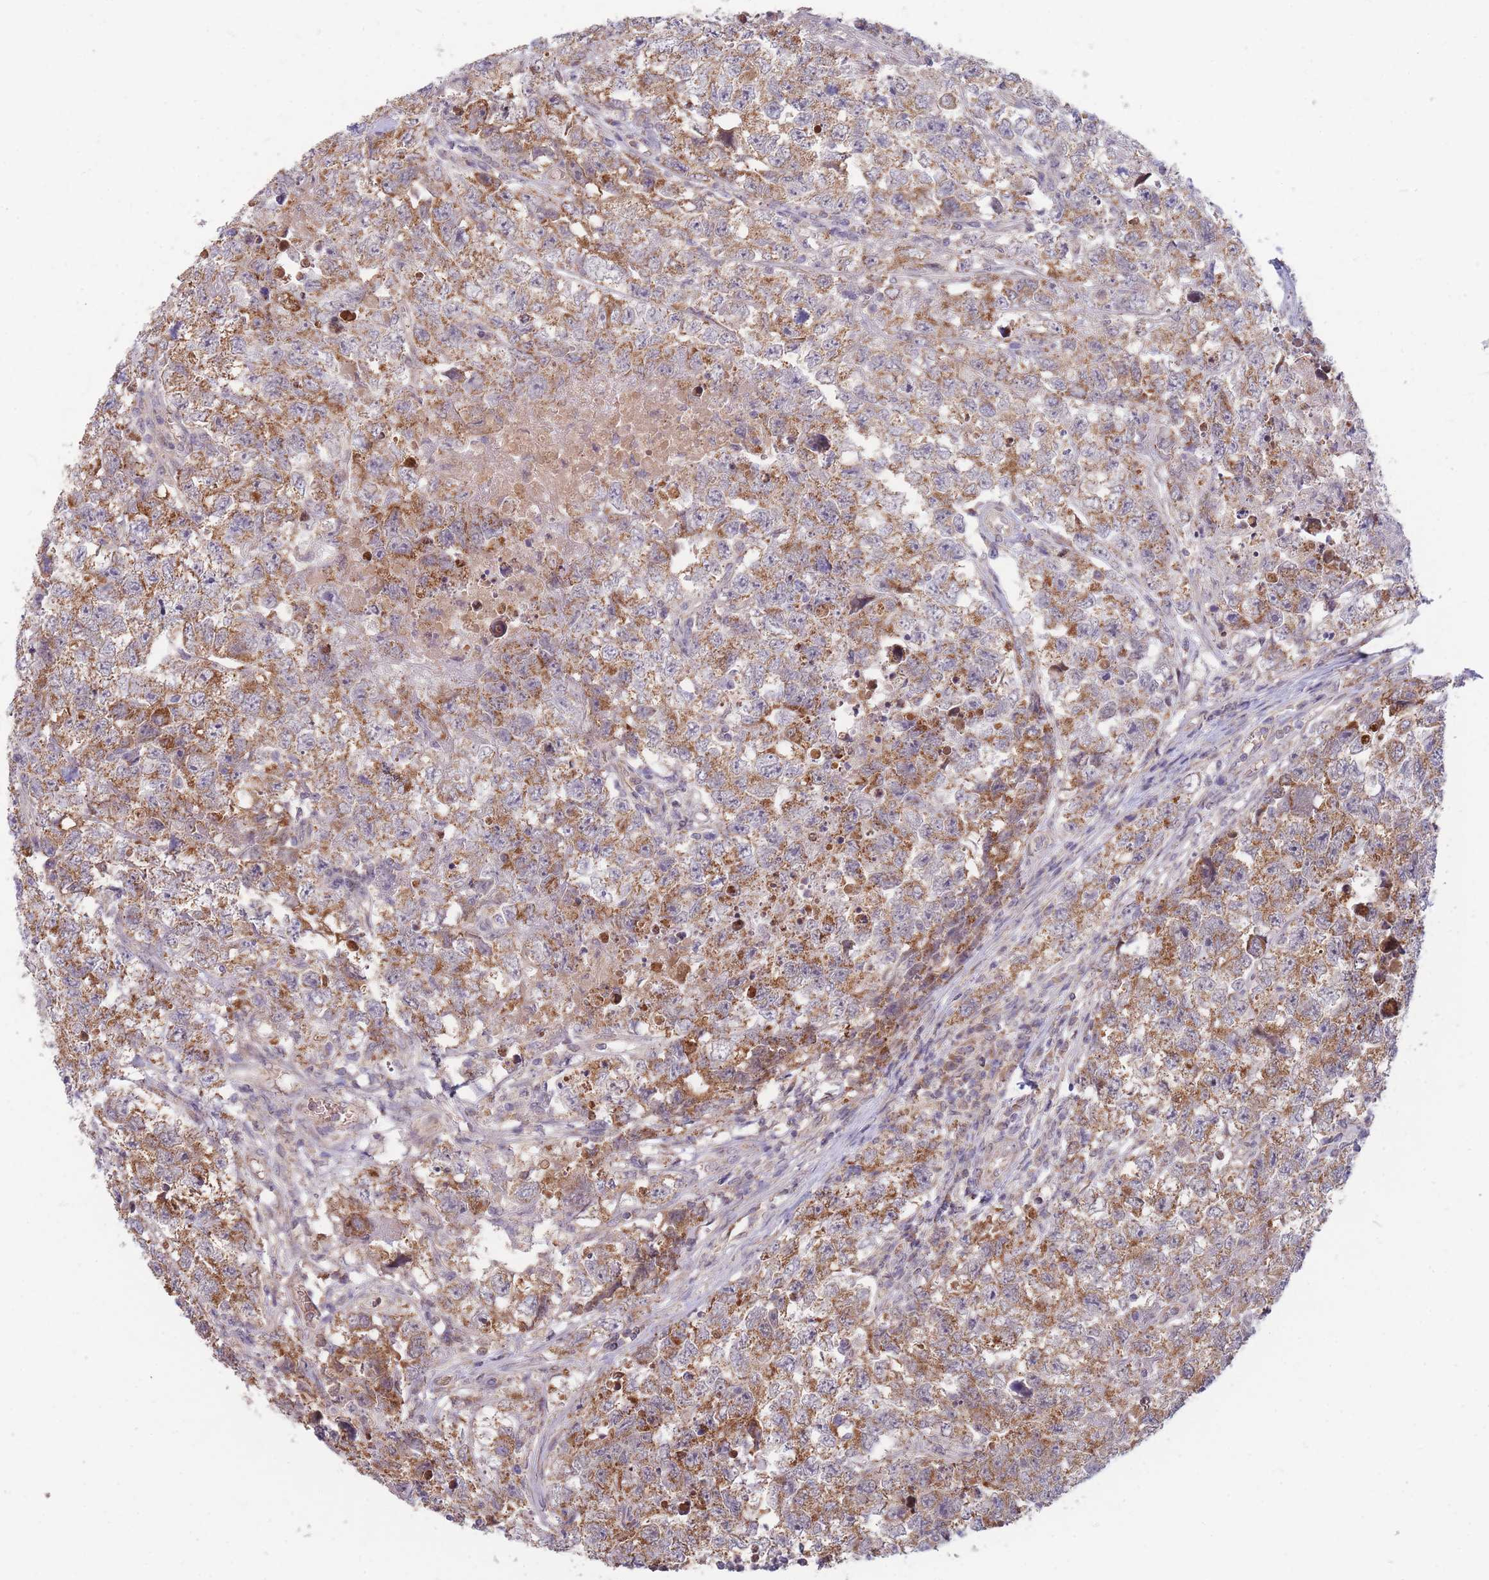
{"staining": {"intensity": "moderate", "quantity": ">75%", "location": "cytoplasmic/membranous"}, "tissue": "testis cancer", "cell_type": "Tumor cells", "image_type": "cancer", "snomed": [{"axis": "morphology", "description": "Carcinoma, Embryonal, NOS"}, {"axis": "topography", "description": "Testis"}], "caption": "Tumor cells show moderate cytoplasmic/membranous positivity in about >75% of cells in testis cancer. The protein is stained brown, and the nuclei are stained in blue (DAB IHC with brightfield microscopy, high magnification).", "gene": "PTPMT1", "patient": {"sex": "male", "age": 22}}